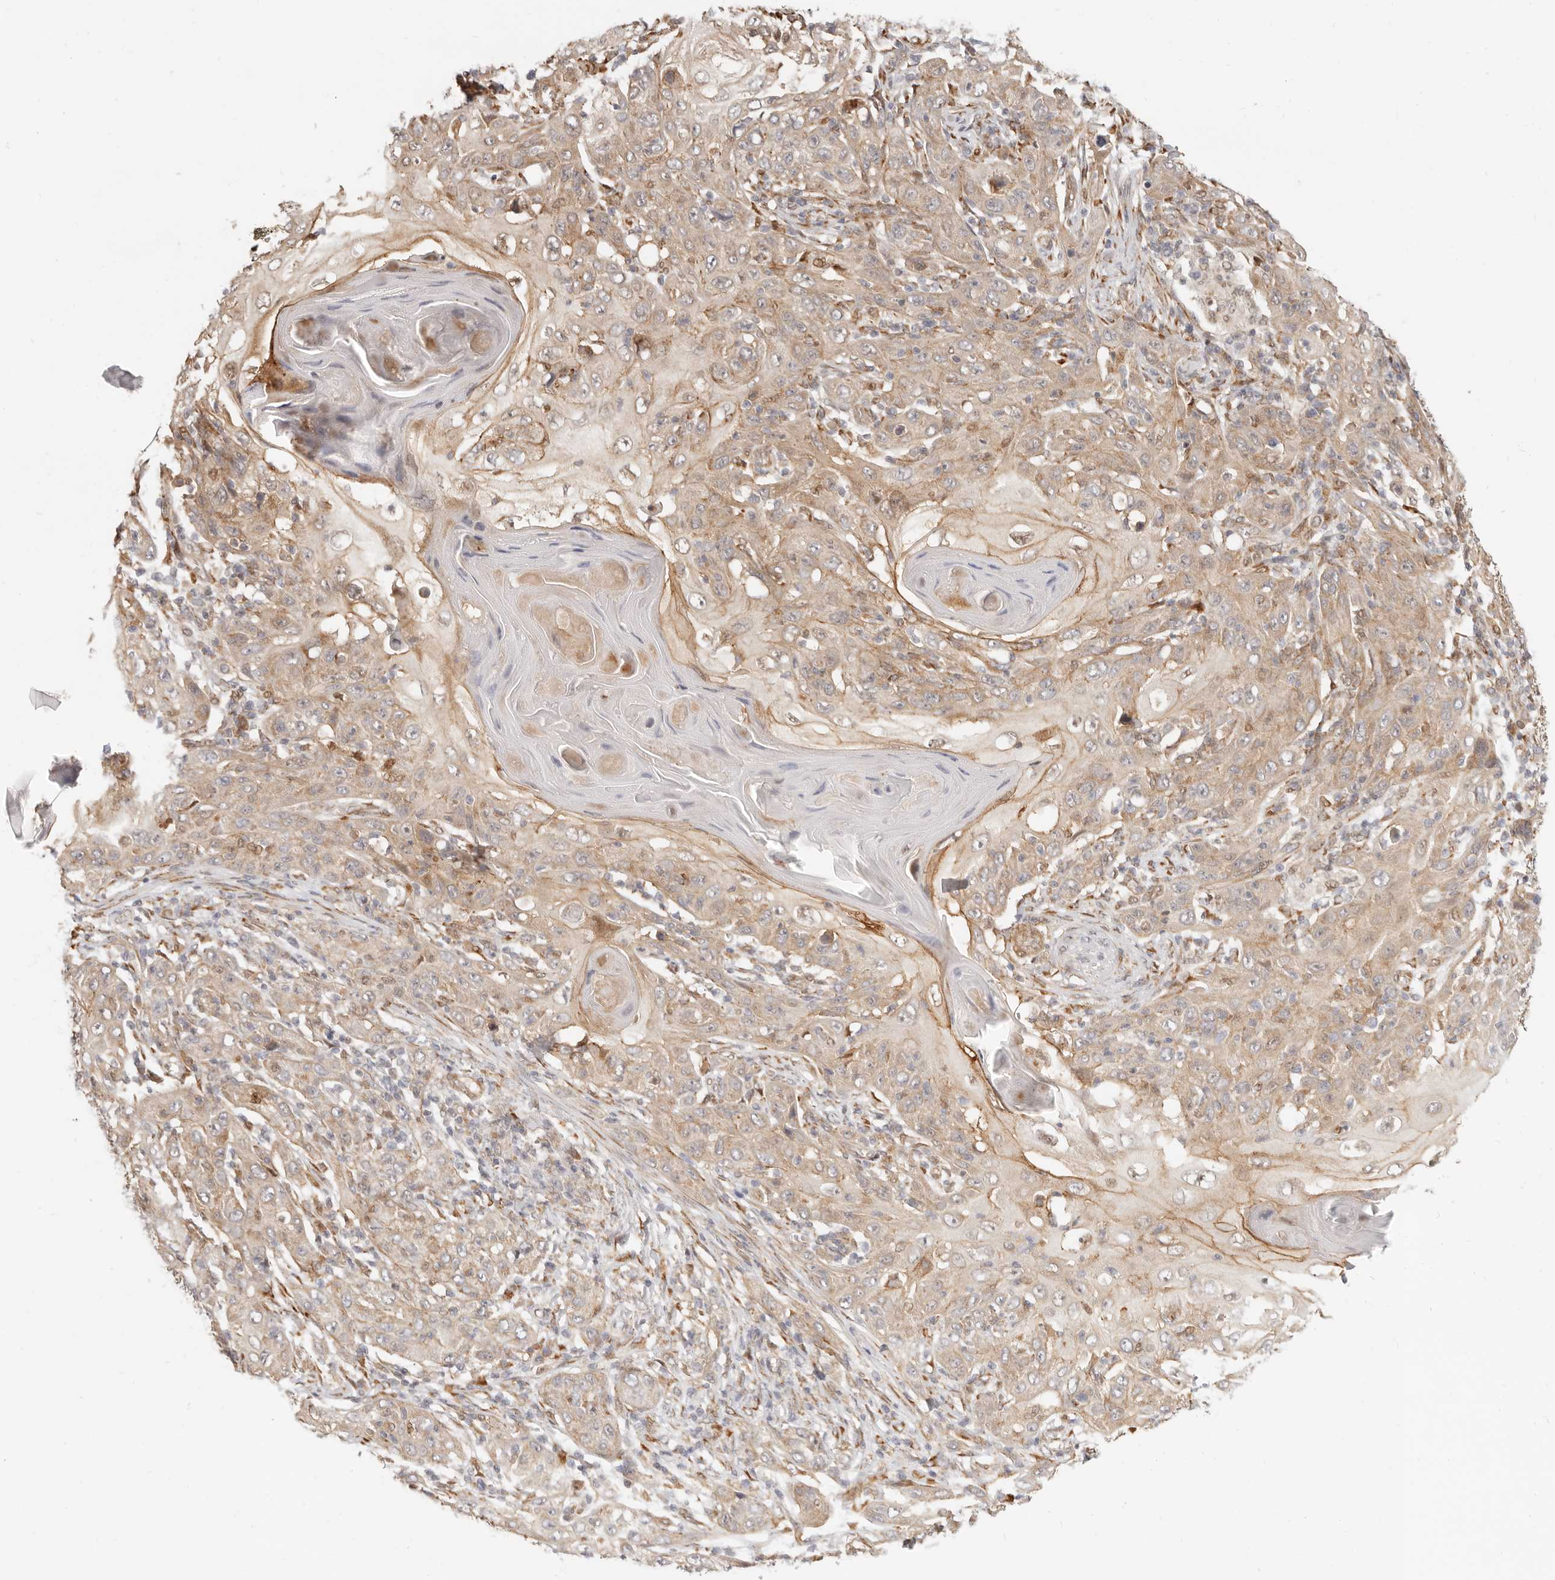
{"staining": {"intensity": "moderate", "quantity": "<25%", "location": "cytoplasmic/membranous"}, "tissue": "skin cancer", "cell_type": "Tumor cells", "image_type": "cancer", "snomed": [{"axis": "morphology", "description": "Squamous cell carcinoma, NOS"}, {"axis": "topography", "description": "Skin"}], "caption": "Protein staining displays moderate cytoplasmic/membranous expression in approximately <25% of tumor cells in skin cancer (squamous cell carcinoma).", "gene": "TUFT1", "patient": {"sex": "female", "age": 88}}